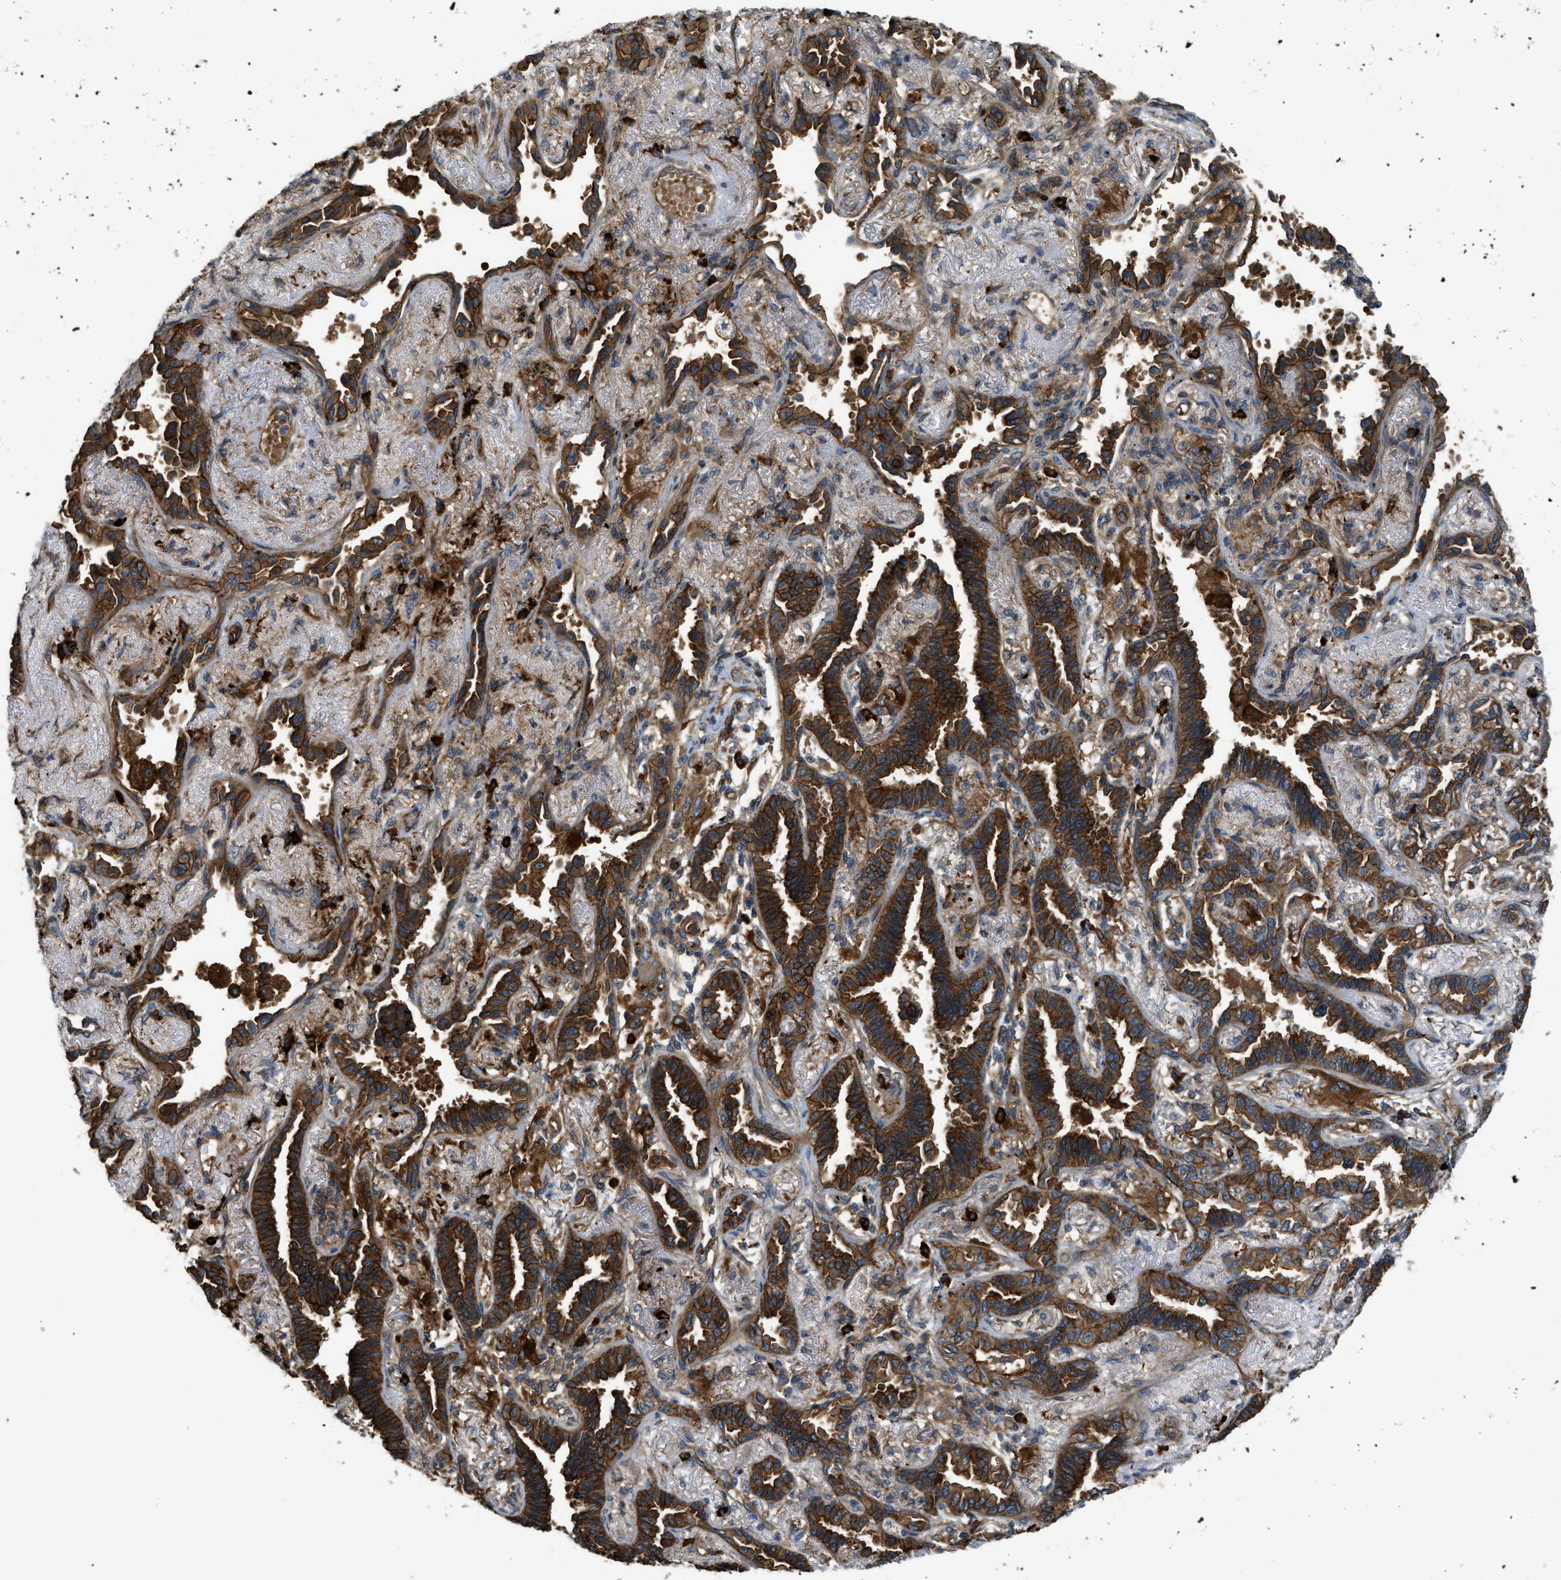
{"staining": {"intensity": "strong", "quantity": ">75%", "location": "cytoplasmic/membranous"}, "tissue": "lung cancer", "cell_type": "Tumor cells", "image_type": "cancer", "snomed": [{"axis": "morphology", "description": "Adenocarcinoma, NOS"}, {"axis": "topography", "description": "Lung"}], "caption": "Protein analysis of lung adenocarcinoma tissue exhibits strong cytoplasmic/membranous expression in about >75% of tumor cells.", "gene": "BAG4", "patient": {"sex": "male", "age": 59}}